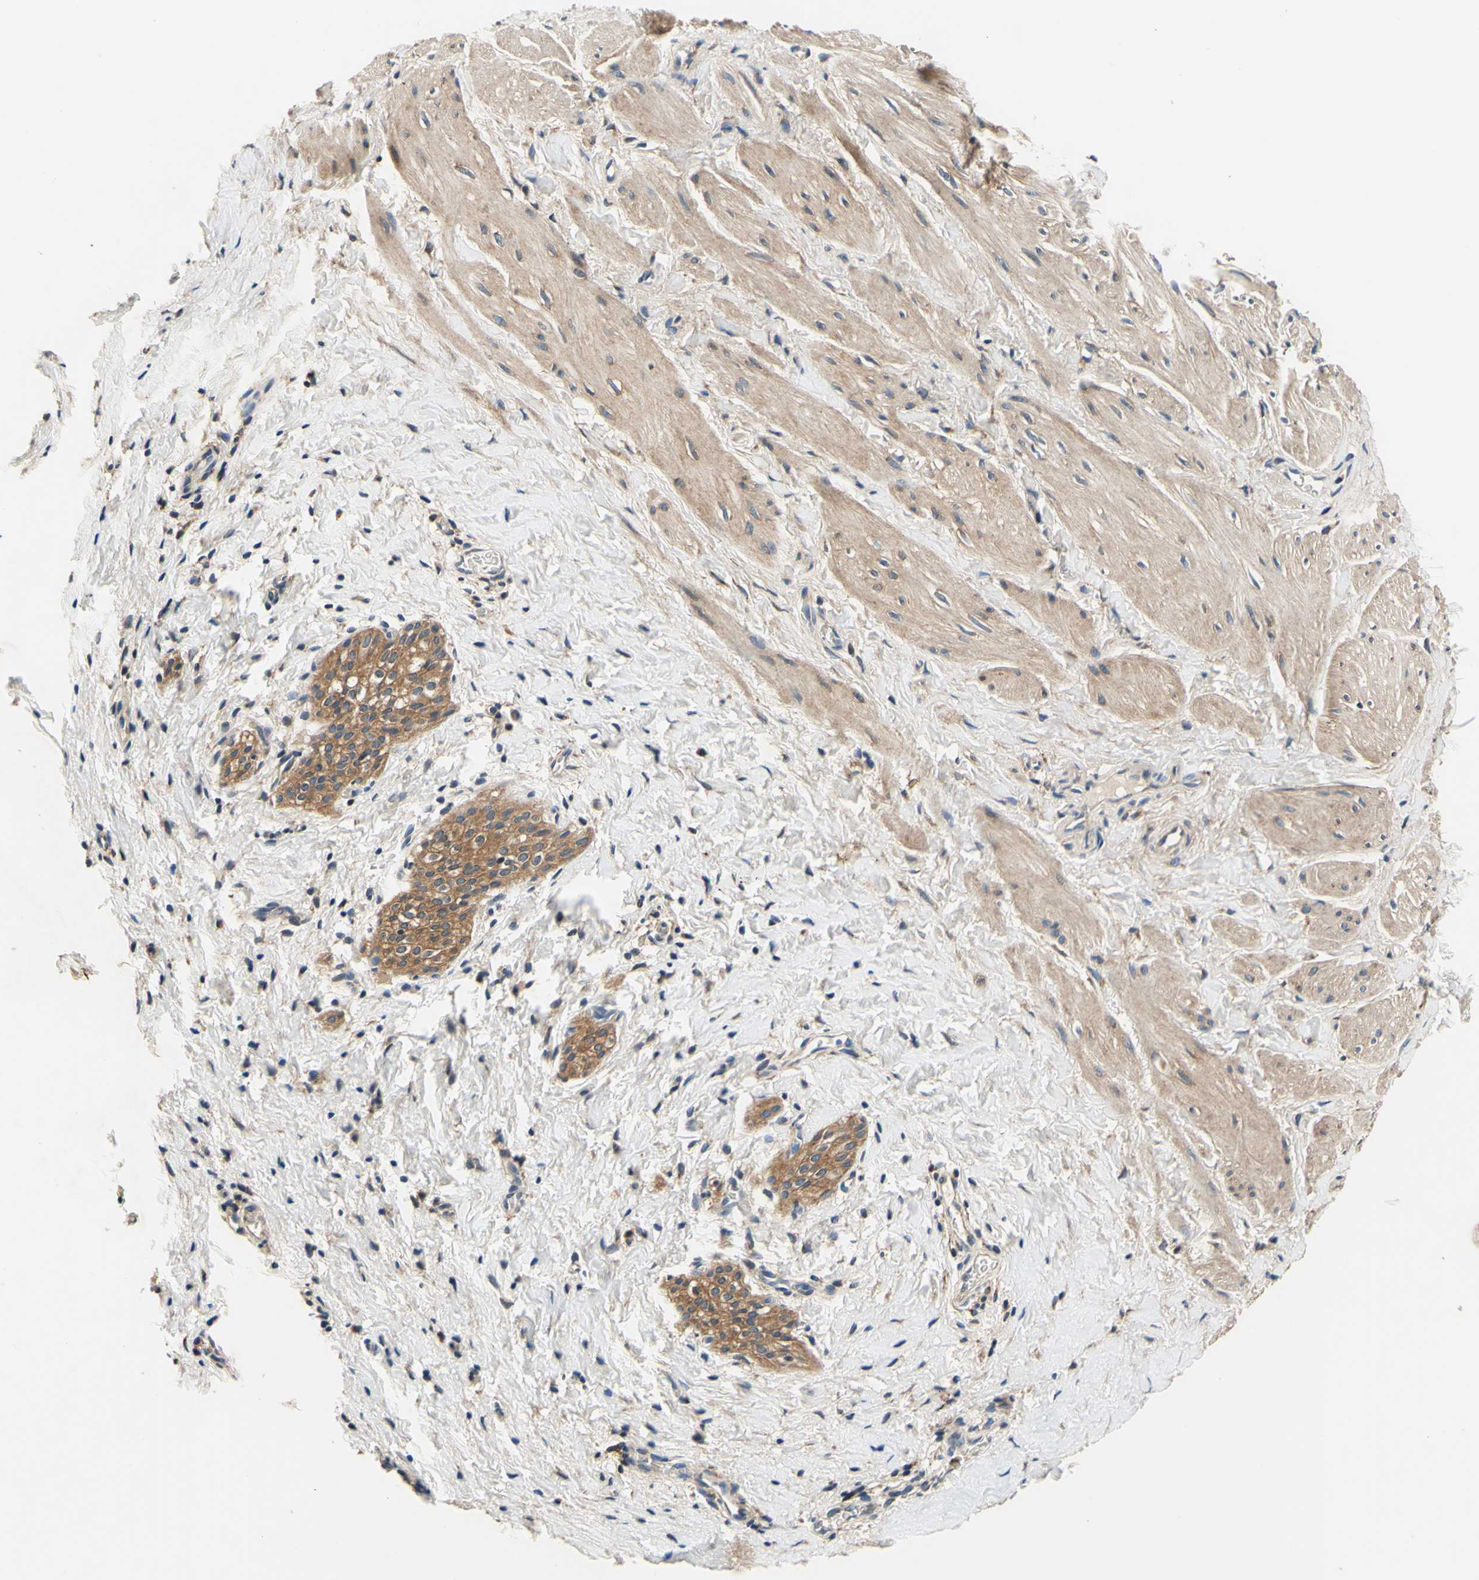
{"staining": {"intensity": "weak", "quantity": "25%-75%", "location": "cytoplasmic/membranous"}, "tissue": "smooth muscle", "cell_type": "Smooth muscle cells", "image_type": "normal", "snomed": [{"axis": "morphology", "description": "Normal tissue, NOS"}, {"axis": "topography", "description": "Smooth muscle"}], "caption": "Smooth muscle stained with DAB immunohistochemistry (IHC) shows low levels of weak cytoplasmic/membranous expression in about 25%-75% of smooth muscle cells.", "gene": "PLA2G4A", "patient": {"sex": "male", "age": 16}}